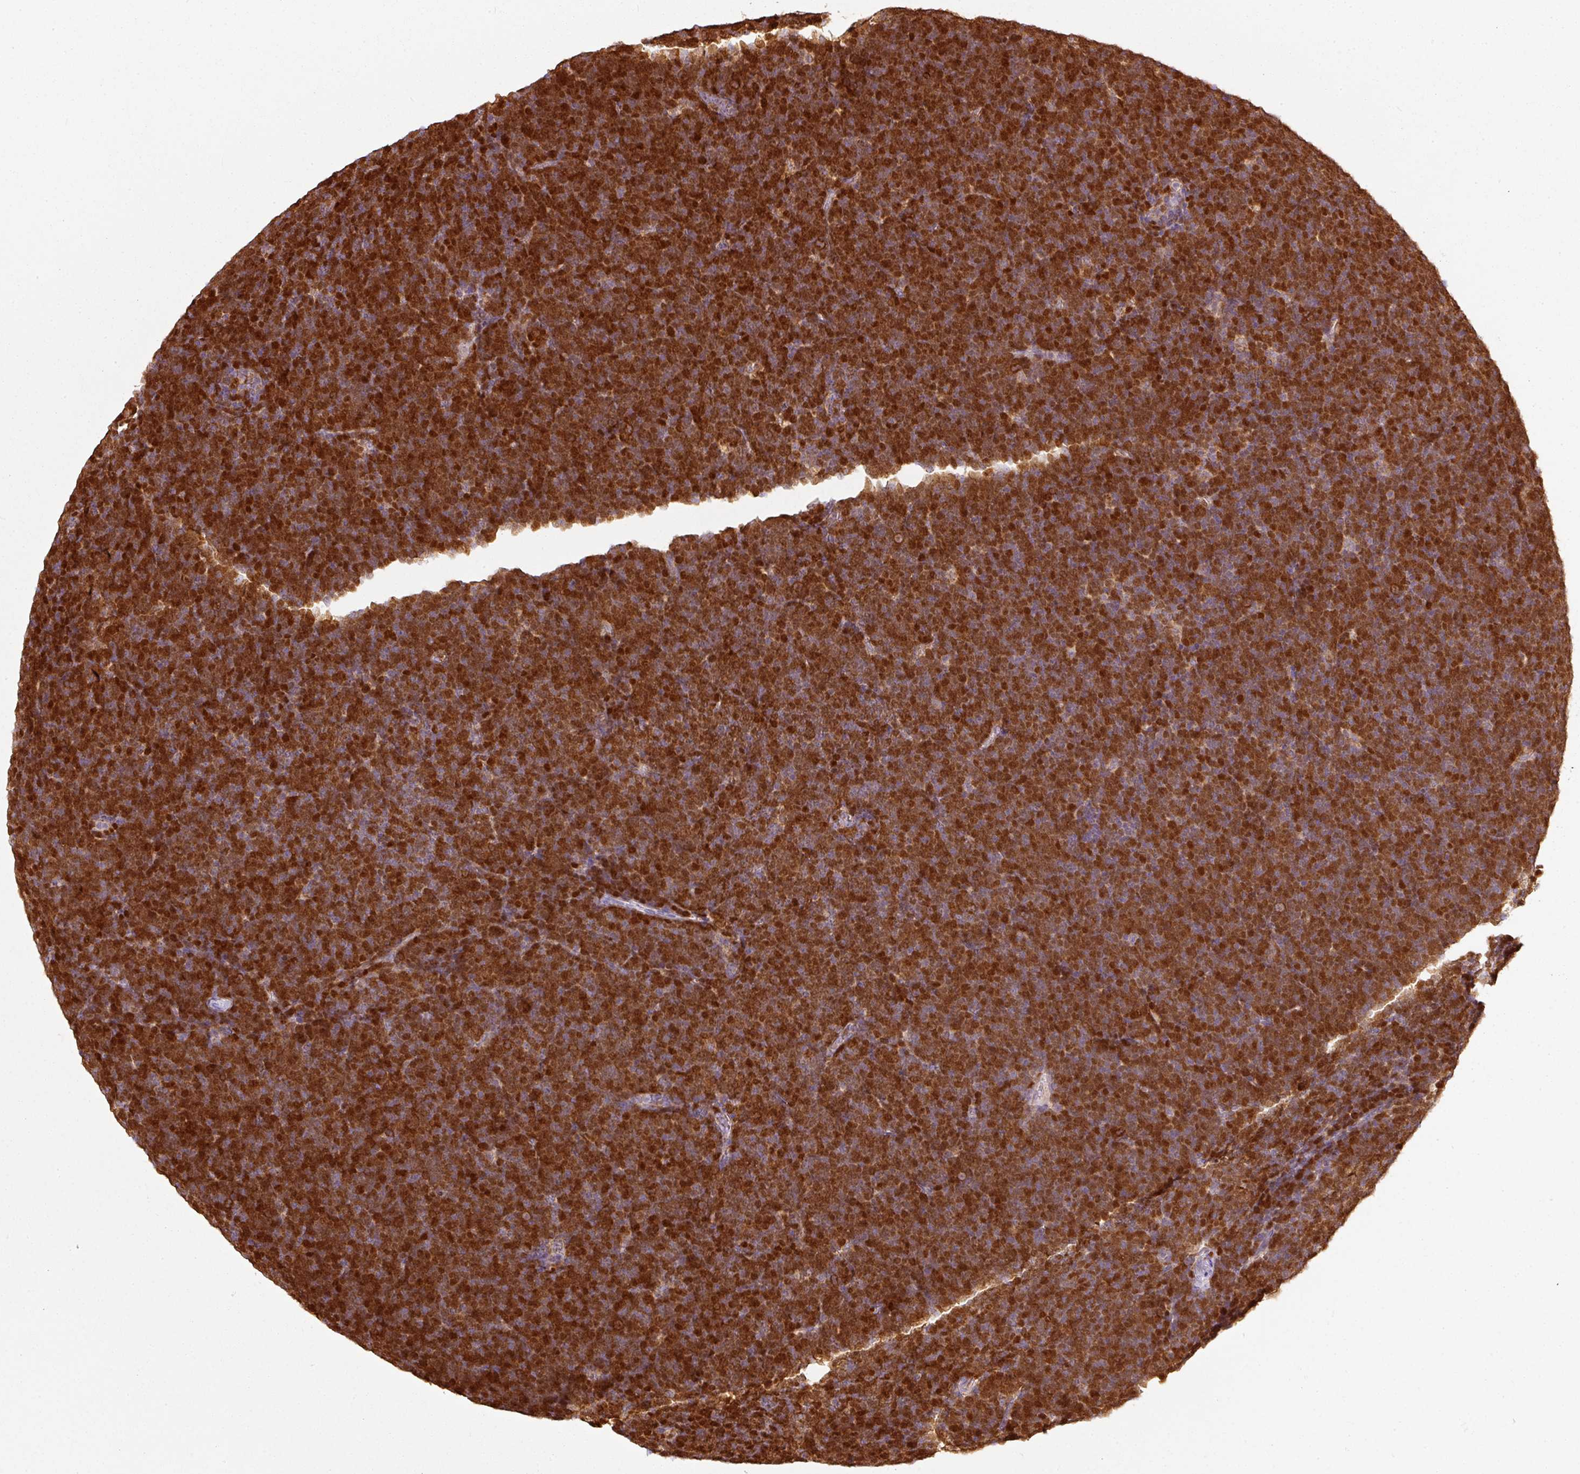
{"staining": {"intensity": "strong", "quantity": ">75%", "location": "cytoplasmic/membranous,nuclear"}, "tissue": "lymphoma", "cell_type": "Tumor cells", "image_type": "cancer", "snomed": [{"axis": "morphology", "description": "Malignant lymphoma, non-Hodgkin's type, High grade"}, {"axis": "topography", "description": "Lymph node"}], "caption": "IHC of high-grade malignant lymphoma, non-Hodgkin's type shows high levels of strong cytoplasmic/membranous and nuclear staining in about >75% of tumor cells. The staining was performed using DAB to visualize the protein expression in brown, while the nuclei were stained in blue with hematoxylin (Magnification: 20x).", "gene": "DUT", "patient": {"sex": "male", "age": 13}}